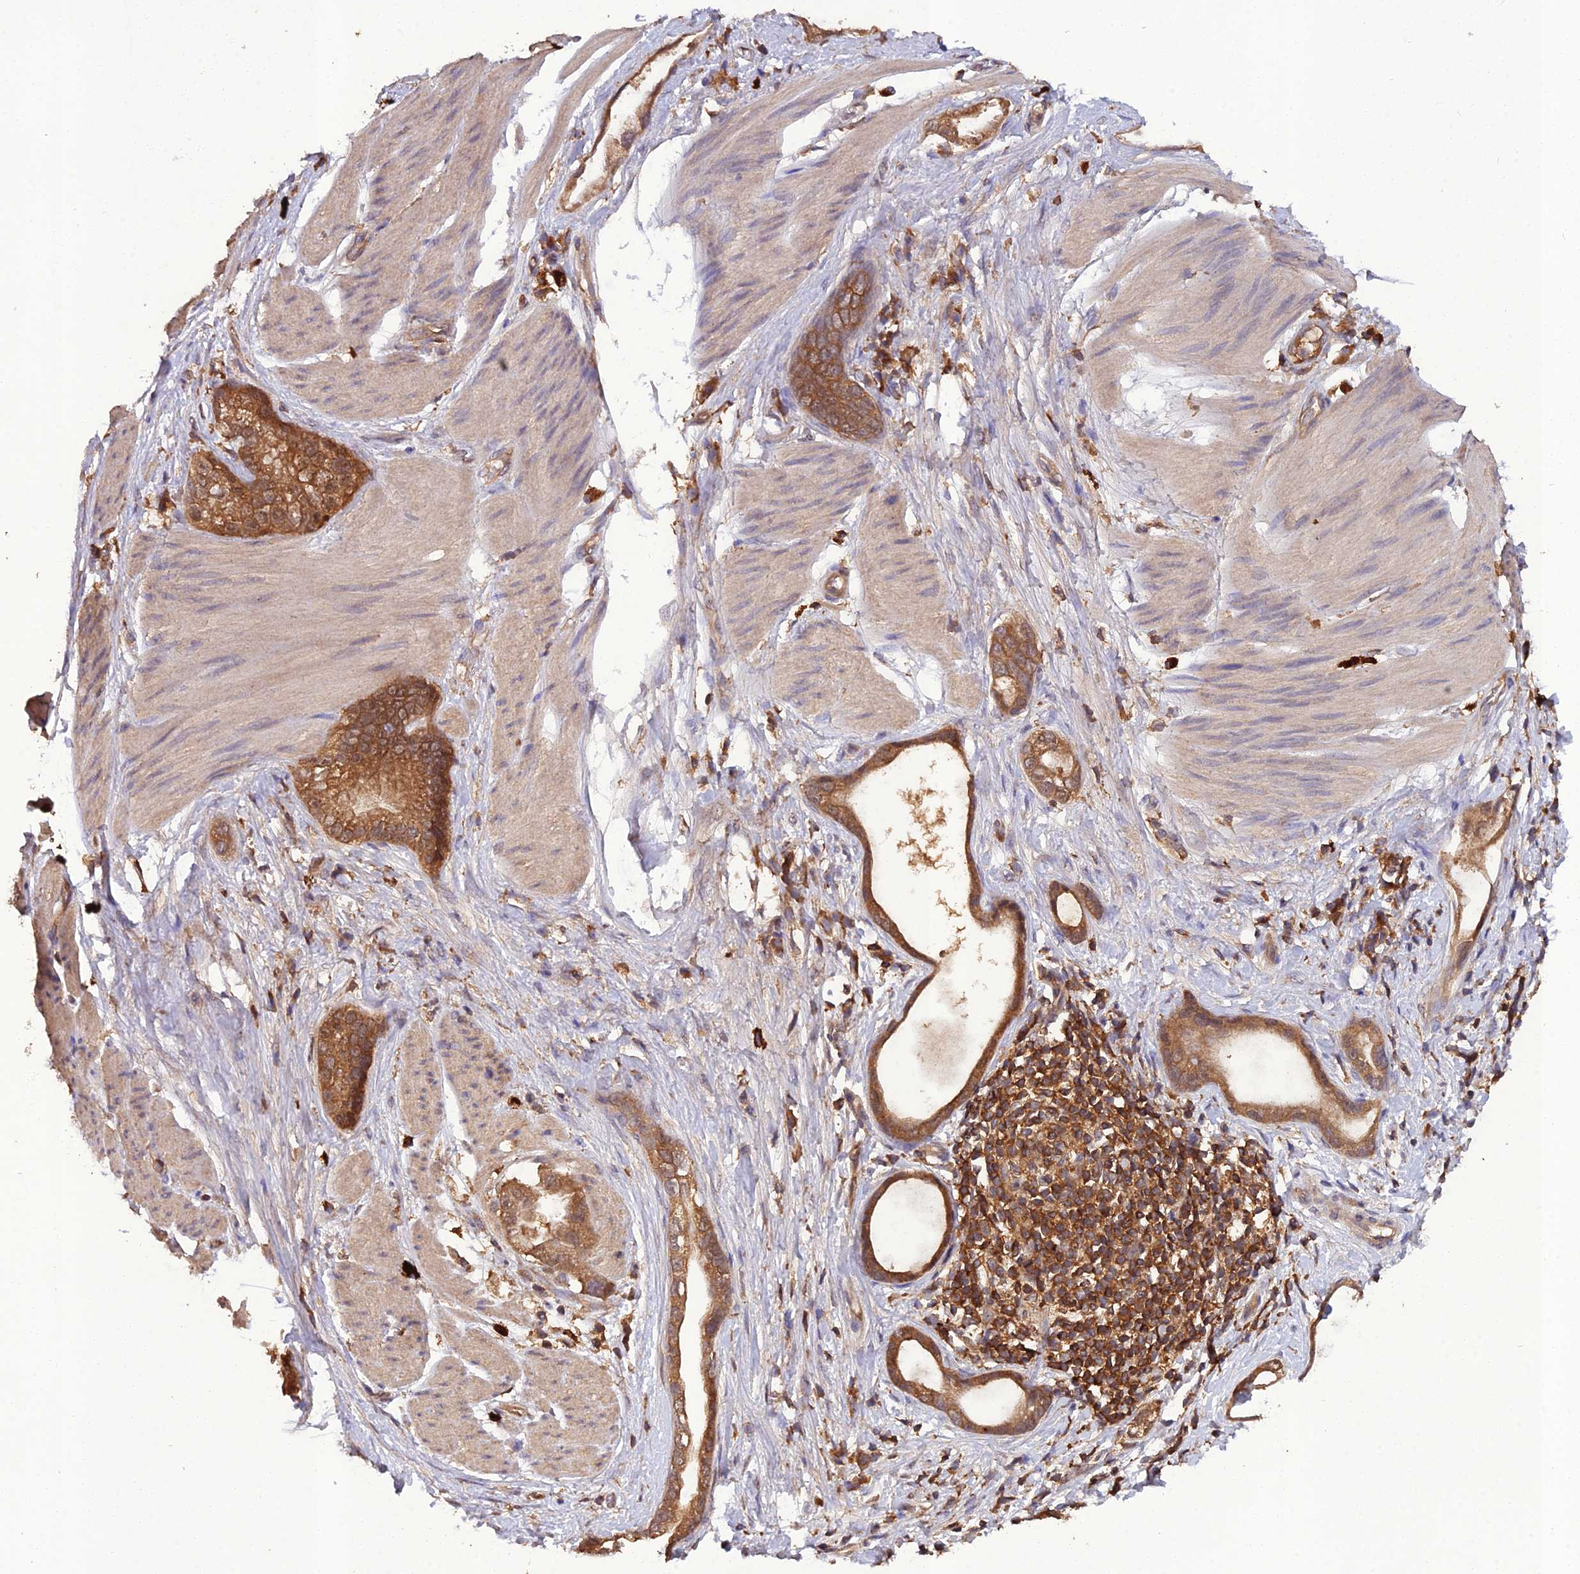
{"staining": {"intensity": "moderate", "quantity": ">75%", "location": "cytoplasmic/membranous"}, "tissue": "stomach cancer", "cell_type": "Tumor cells", "image_type": "cancer", "snomed": [{"axis": "morphology", "description": "Adenocarcinoma, NOS"}, {"axis": "topography", "description": "Stomach"}], "caption": "Tumor cells display medium levels of moderate cytoplasmic/membranous staining in approximately >75% of cells in human stomach cancer.", "gene": "TMEM258", "patient": {"sex": "male", "age": 55}}